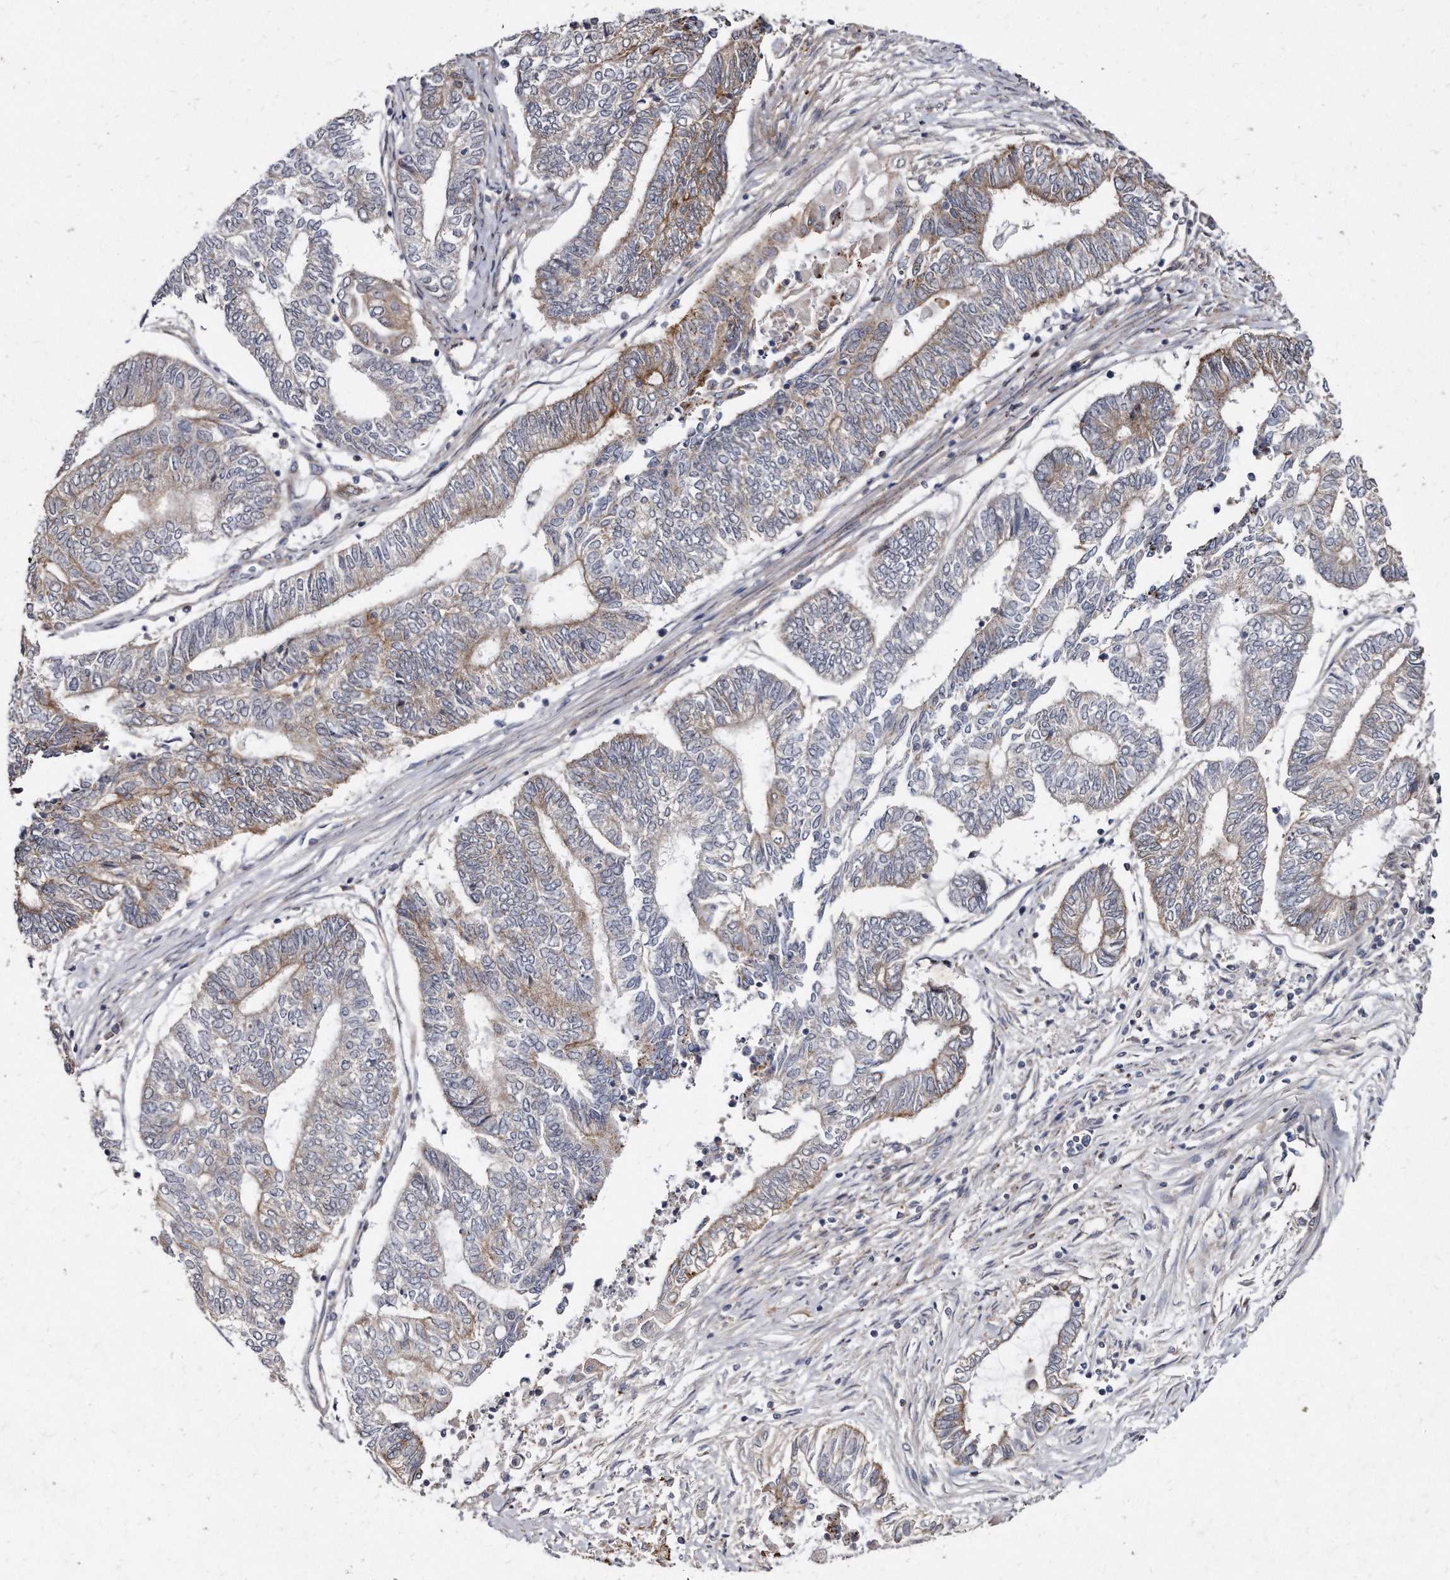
{"staining": {"intensity": "moderate", "quantity": "<25%", "location": "cytoplasmic/membranous"}, "tissue": "endometrial cancer", "cell_type": "Tumor cells", "image_type": "cancer", "snomed": [{"axis": "morphology", "description": "Adenocarcinoma, NOS"}, {"axis": "topography", "description": "Uterus"}, {"axis": "topography", "description": "Endometrium"}], "caption": "Protein expression analysis of human endometrial cancer (adenocarcinoma) reveals moderate cytoplasmic/membranous expression in approximately <25% of tumor cells.", "gene": "KLHDC3", "patient": {"sex": "female", "age": 70}}